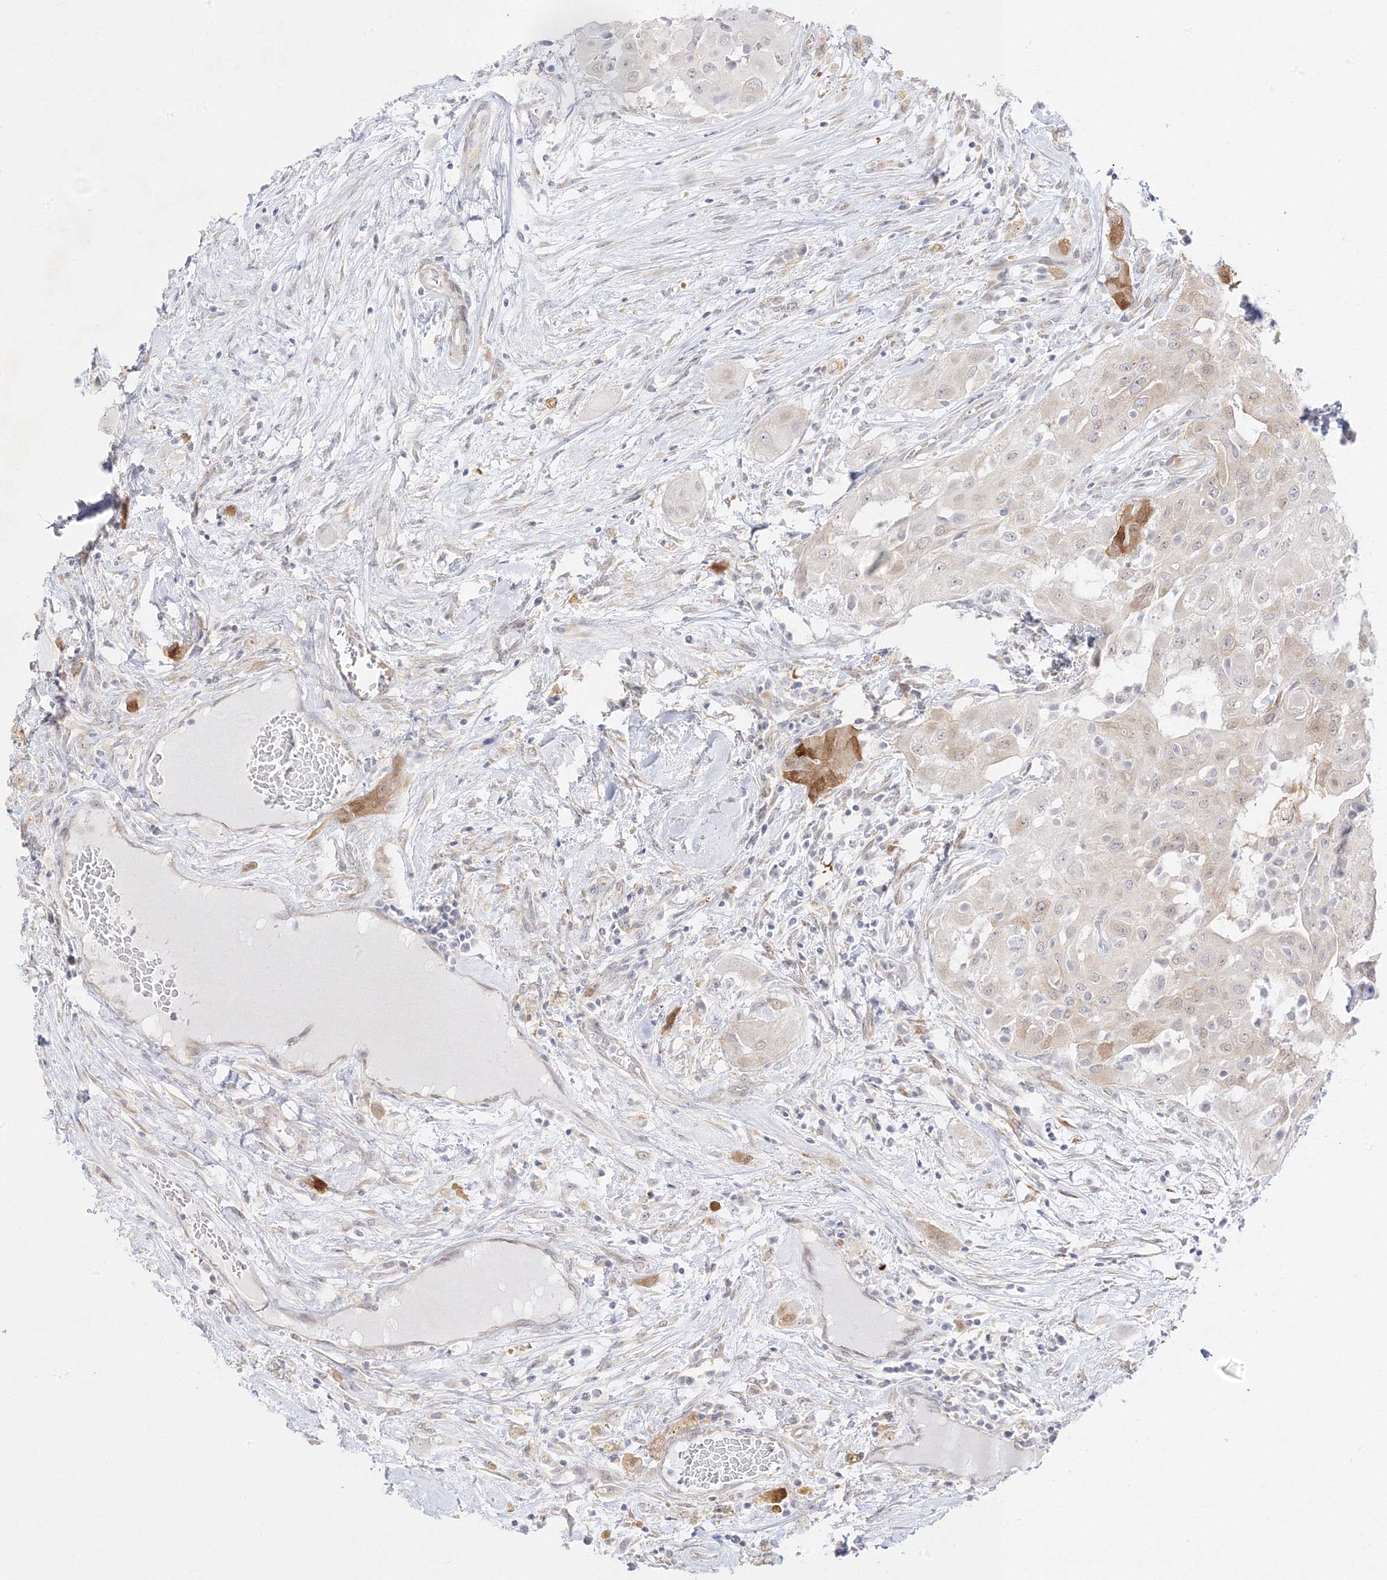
{"staining": {"intensity": "moderate", "quantity": "<25%", "location": "cytoplasmic/membranous"}, "tissue": "thyroid cancer", "cell_type": "Tumor cells", "image_type": "cancer", "snomed": [{"axis": "morphology", "description": "Papillary adenocarcinoma, NOS"}, {"axis": "topography", "description": "Thyroid gland"}], "caption": "Tumor cells exhibit low levels of moderate cytoplasmic/membranous staining in approximately <25% of cells in thyroid papillary adenocarcinoma. The staining was performed using DAB (3,3'-diaminobenzidine) to visualize the protein expression in brown, while the nuclei were stained in blue with hematoxylin (Magnification: 20x).", "gene": "C2CD2", "patient": {"sex": "female", "age": 59}}